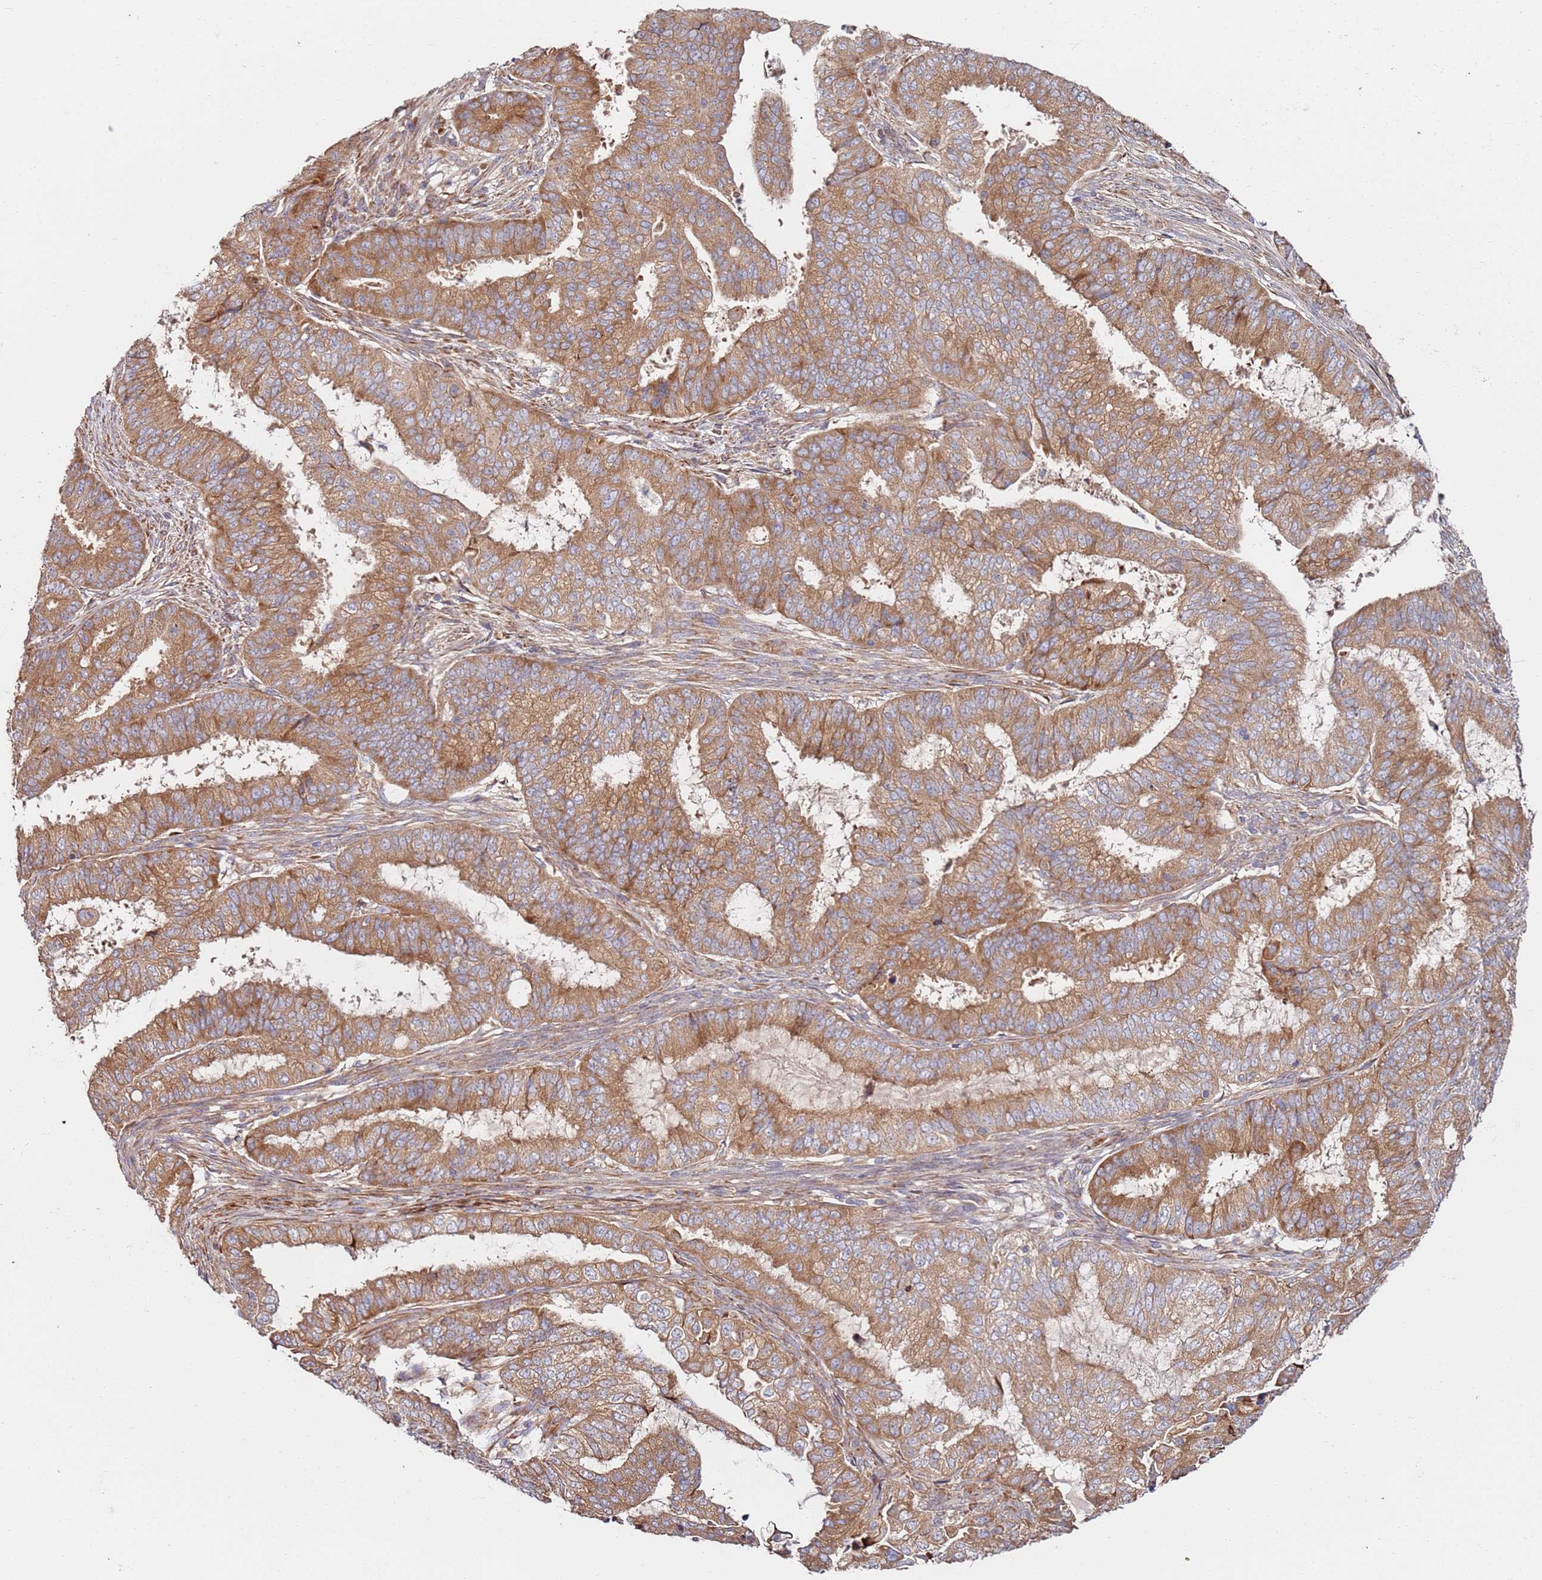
{"staining": {"intensity": "moderate", "quantity": ">75%", "location": "cytoplasmic/membranous"}, "tissue": "endometrial cancer", "cell_type": "Tumor cells", "image_type": "cancer", "snomed": [{"axis": "morphology", "description": "Adenocarcinoma, NOS"}, {"axis": "topography", "description": "Endometrium"}], "caption": "The micrograph displays a brown stain indicating the presence of a protein in the cytoplasmic/membranous of tumor cells in endometrial cancer. (IHC, brightfield microscopy, high magnification).", "gene": "RPS3A", "patient": {"sex": "female", "age": 51}}